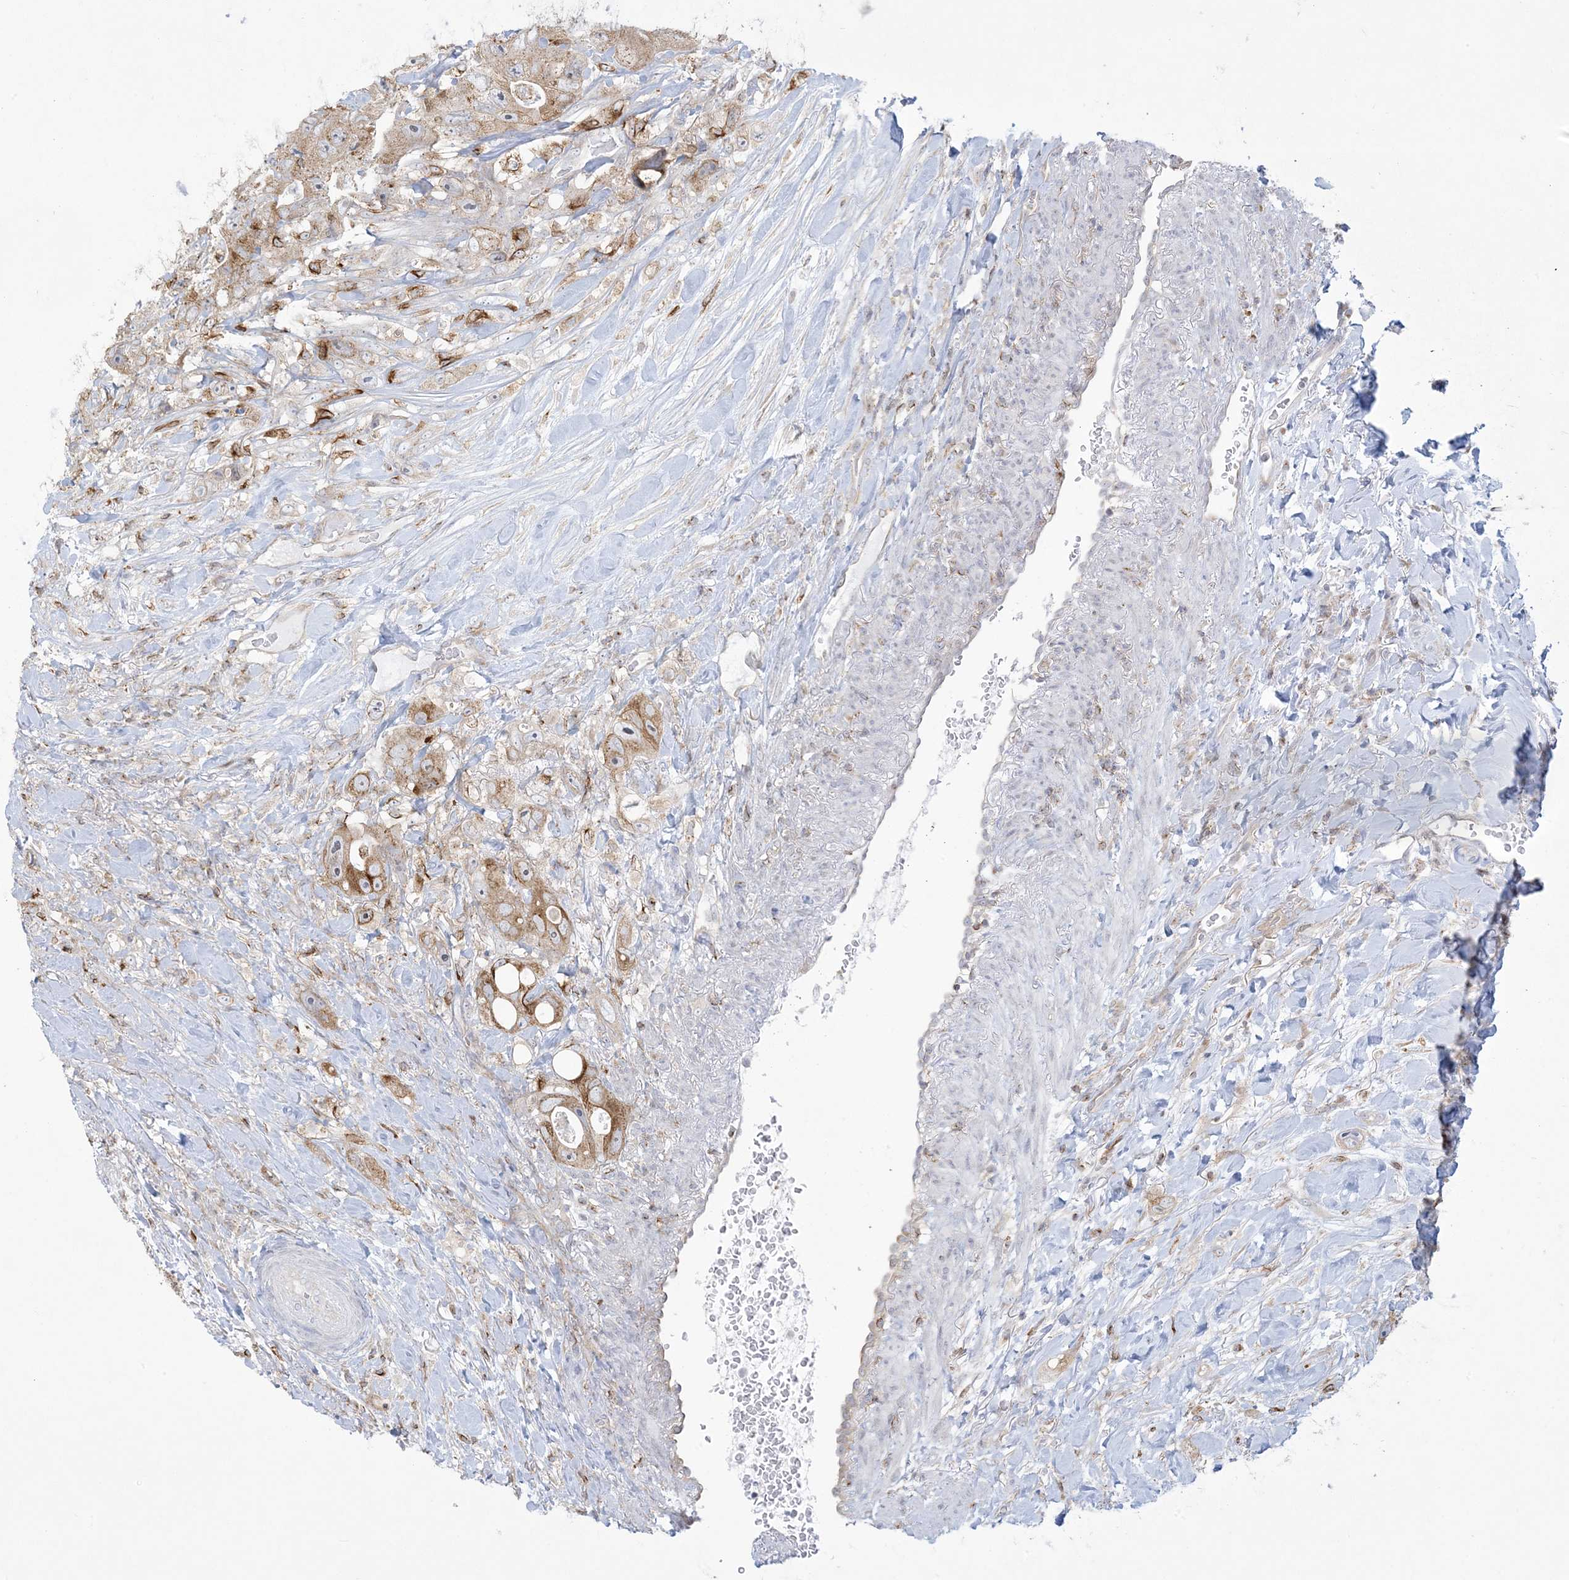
{"staining": {"intensity": "moderate", "quantity": ">75%", "location": "cytoplasmic/membranous"}, "tissue": "colorectal cancer", "cell_type": "Tumor cells", "image_type": "cancer", "snomed": [{"axis": "morphology", "description": "Adenocarcinoma, NOS"}, {"axis": "topography", "description": "Colon"}], "caption": "About >75% of tumor cells in human colorectal cancer show moderate cytoplasmic/membranous protein staining as visualized by brown immunohistochemical staining.", "gene": "SLAMF9", "patient": {"sex": "female", "age": 46}}